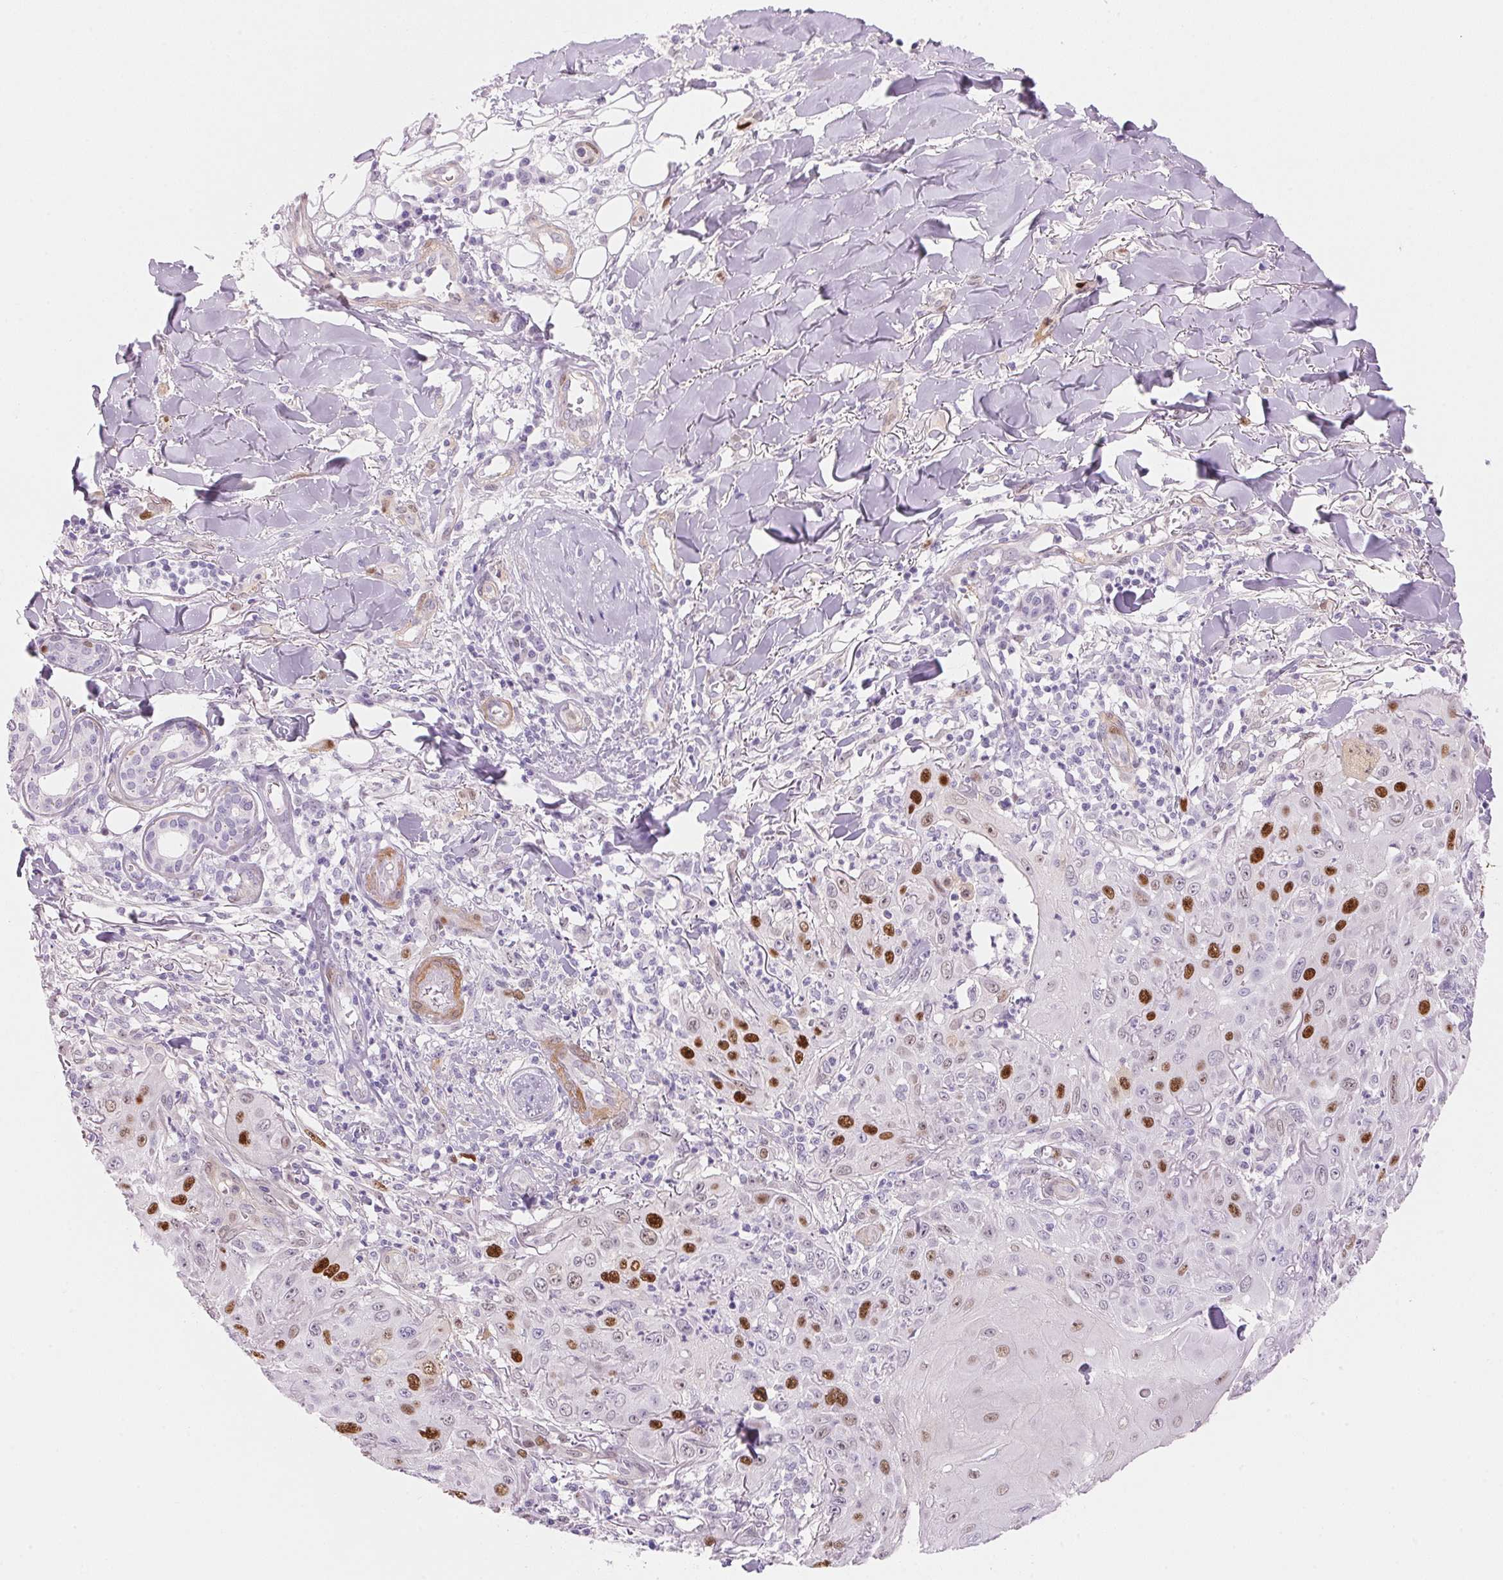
{"staining": {"intensity": "strong", "quantity": "<25%", "location": "nuclear"}, "tissue": "skin cancer", "cell_type": "Tumor cells", "image_type": "cancer", "snomed": [{"axis": "morphology", "description": "Squamous cell carcinoma, NOS"}, {"axis": "topography", "description": "Skin"}], "caption": "A histopathology image of skin squamous cell carcinoma stained for a protein reveals strong nuclear brown staining in tumor cells.", "gene": "SMTN", "patient": {"sex": "male", "age": 75}}